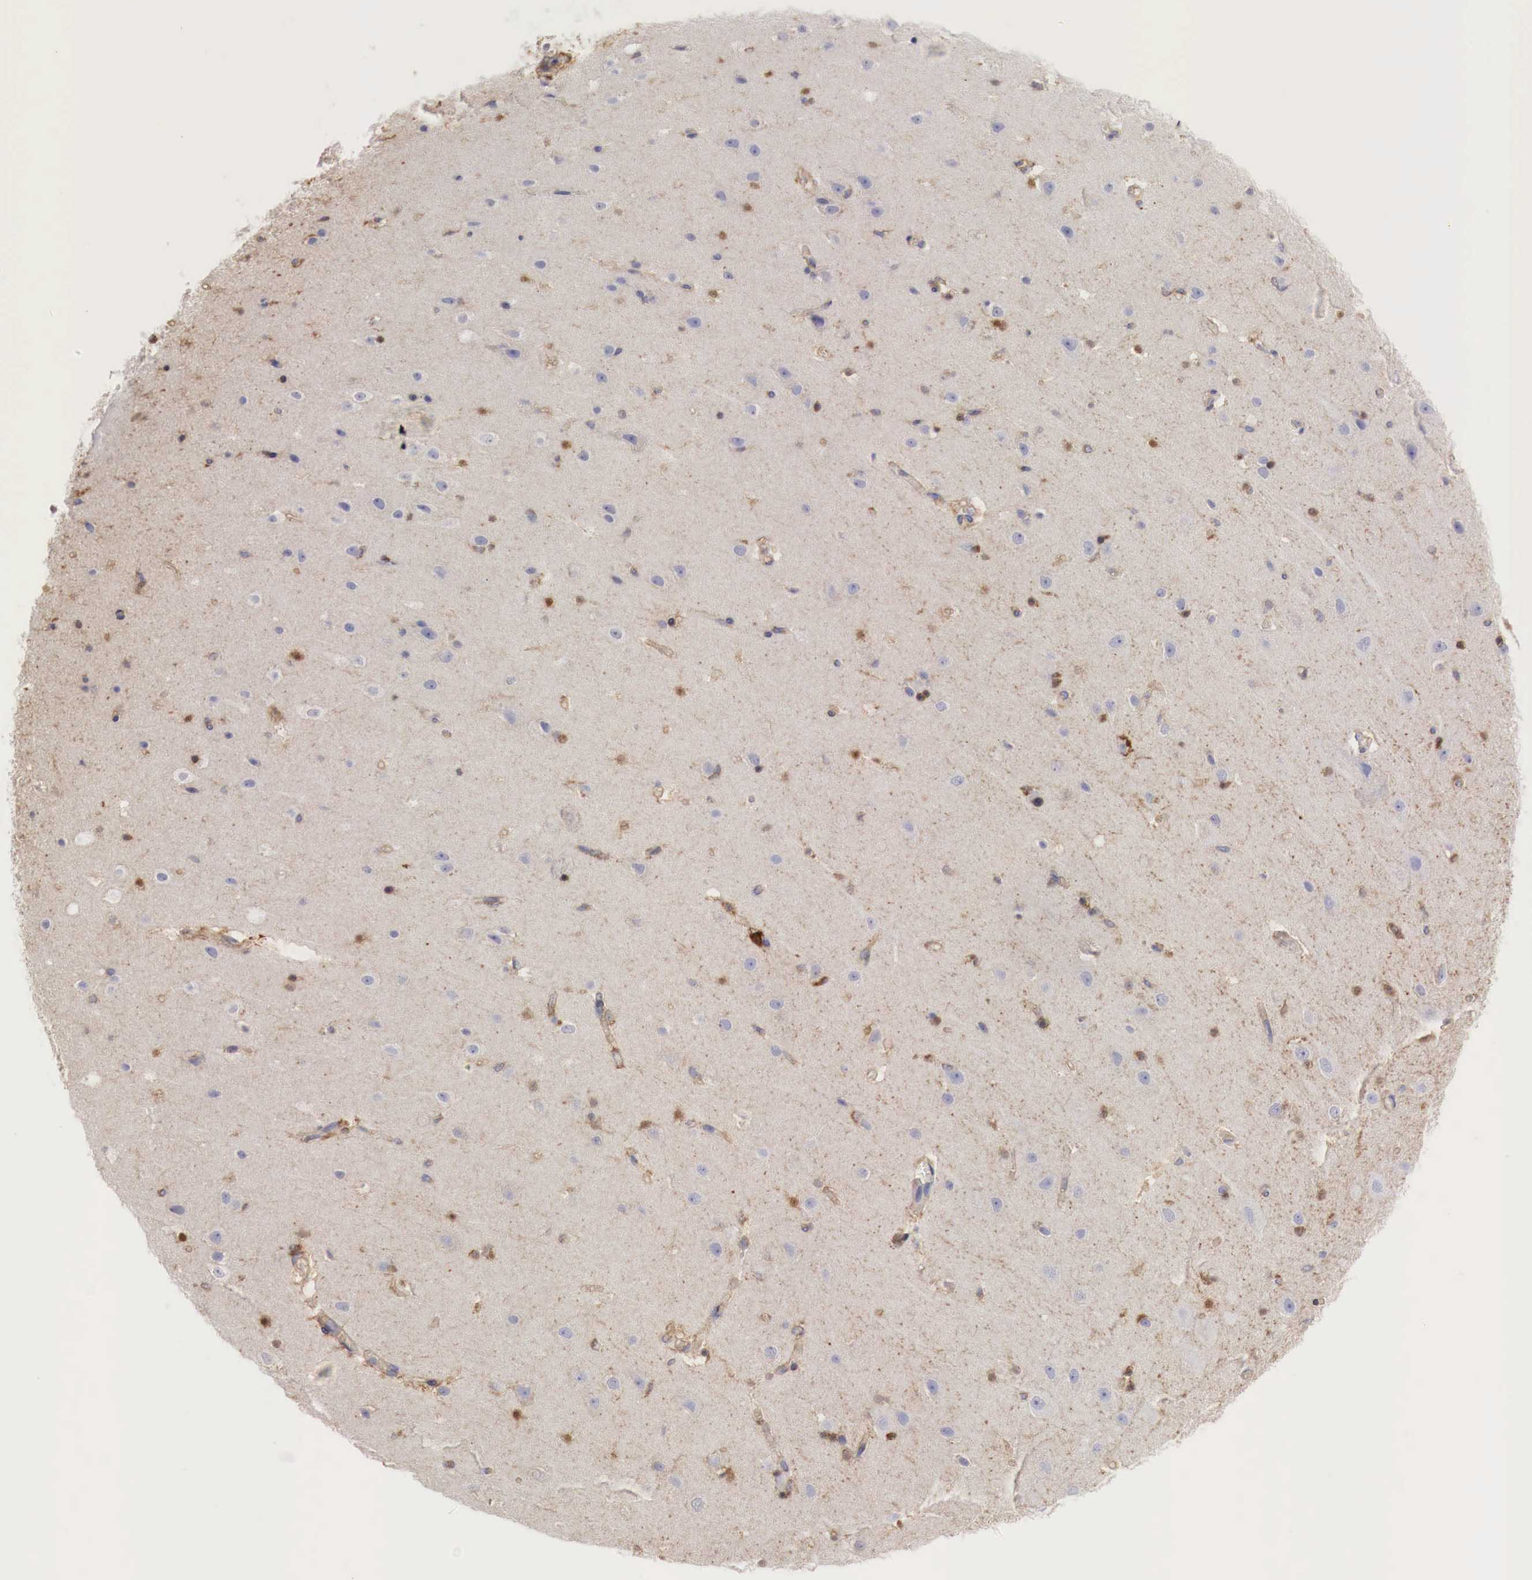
{"staining": {"intensity": "moderate", "quantity": "25%-75%", "location": "cytoplasmic/membranous,nuclear"}, "tissue": "caudate", "cell_type": "Glial cells", "image_type": "normal", "snomed": [{"axis": "morphology", "description": "Normal tissue, NOS"}, {"axis": "topography", "description": "Lateral ventricle wall"}], "caption": "Immunohistochemical staining of benign caudate demonstrates moderate cytoplasmic/membranous,nuclear protein positivity in approximately 25%-75% of glial cells.", "gene": "MSN", "patient": {"sex": "female", "age": 54}}